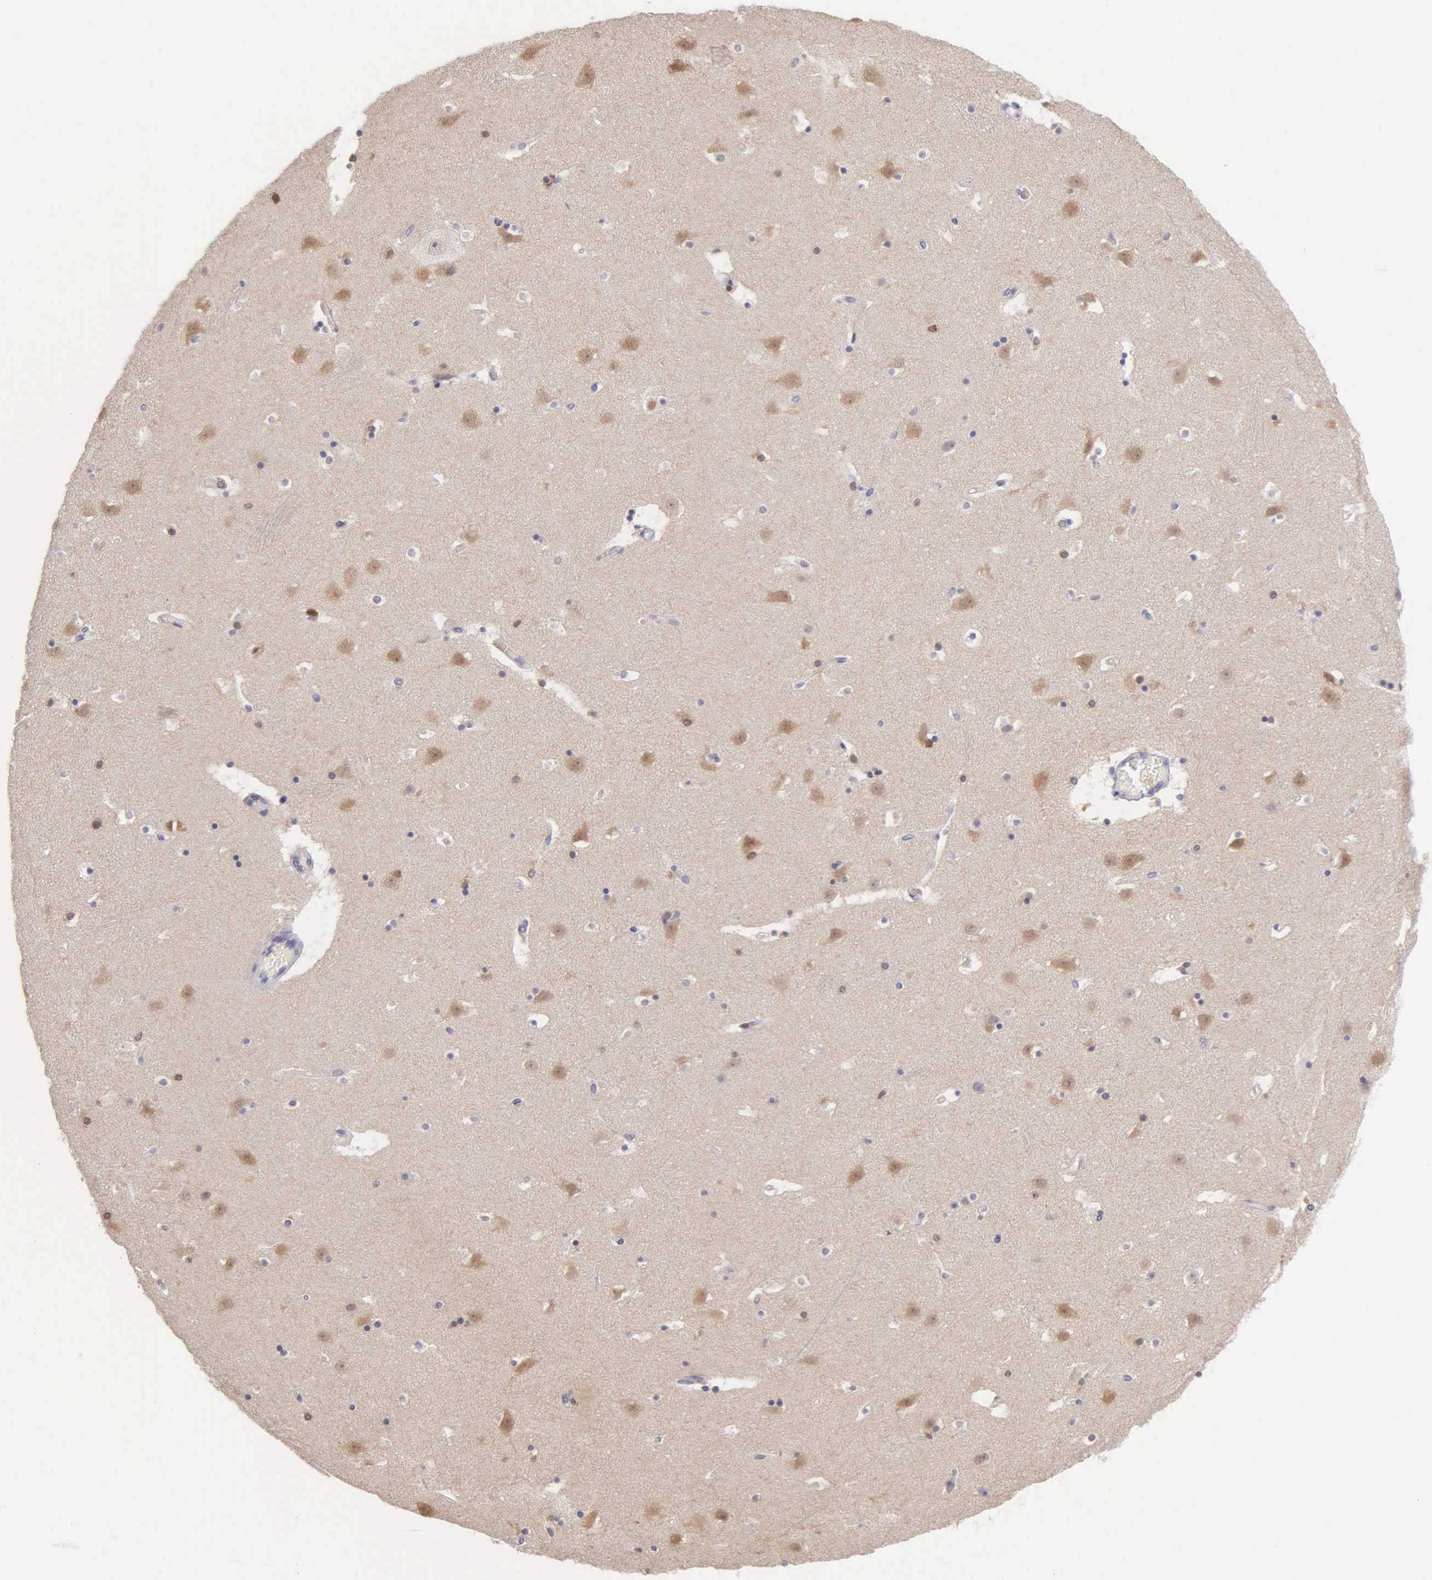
{"staining": {"intensity": "negative", "quantity": "none", "location": "none"}, "tissue": "caudate", "cell_type": "Glial cells", "image_type": "normal", "snomed": [{"axis": "morphology", "description": "Normal tissue, NOS"}, {"axis": "topography", "description": "Lateral ventricle wall"}], "caption": "An image of caudate stained for a protein reveals no brown staining in glial cells. (DAB IHC with hematoxylin counter stain).", "gene": "BID", "patient": {"sex": "male", "age": 45}}